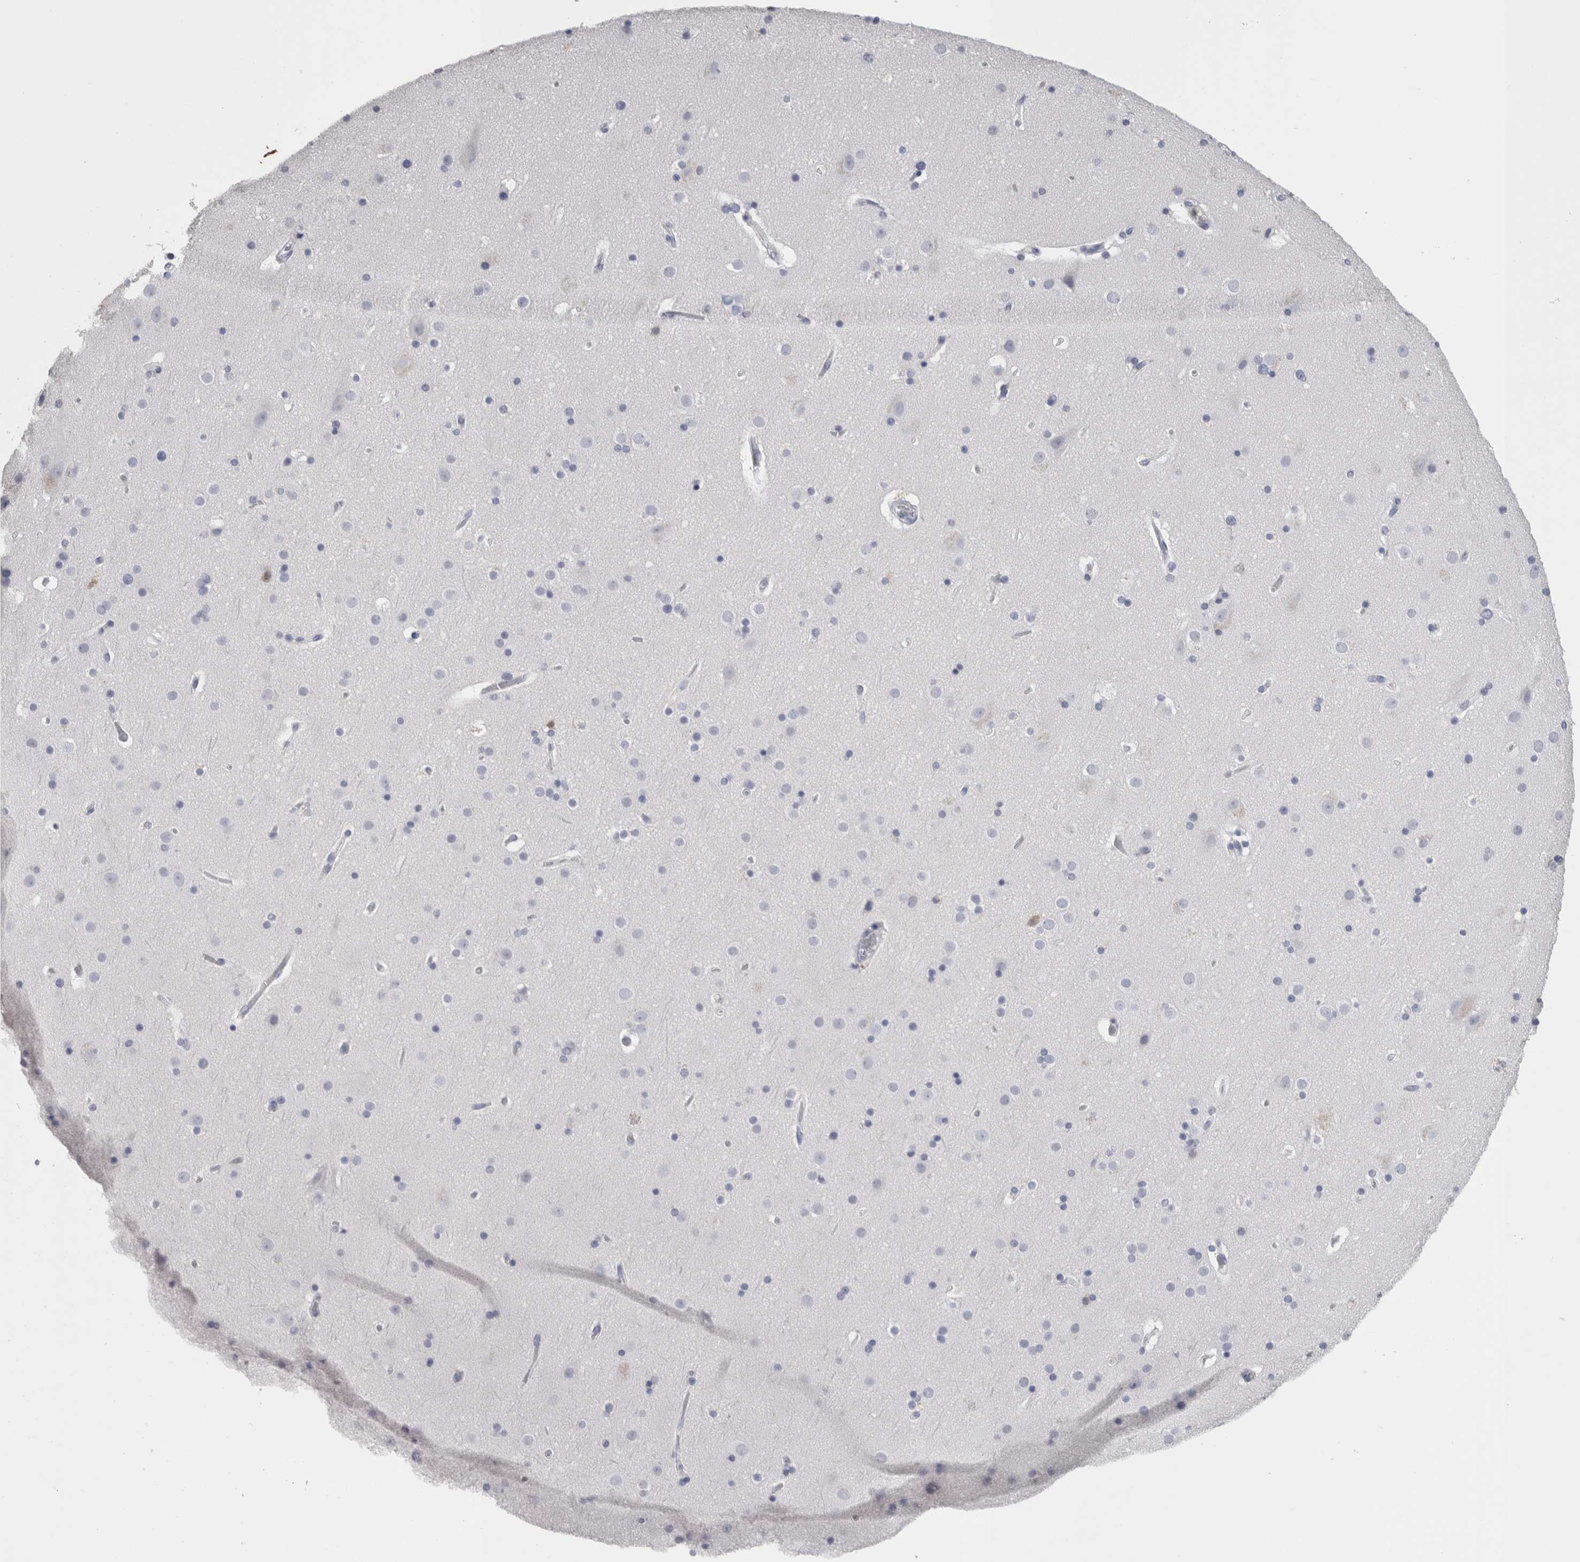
{"staining": {"intensity": "negative", "quantity": "none", "location": "none"}, "tissue": "cerebral cortex", "cell_type": "Endothelial cells", "image_type": "normal", "snomed": [{"axis": "morphology", "description": "Normal tissue, NOS"}, {"axis": "topography", "description": "Cerebral cortex"}], "caption": "Immunohistochemistry photomicrograph of benign human cerebral cortex stained for a protein (brown), which shows no expression in endothelial cells. (DAB immunohistochemistry visualized using brightfield microscopy, high magnification).", "gene": "CA8", "patient": {"sex": "male", "age": 57}}